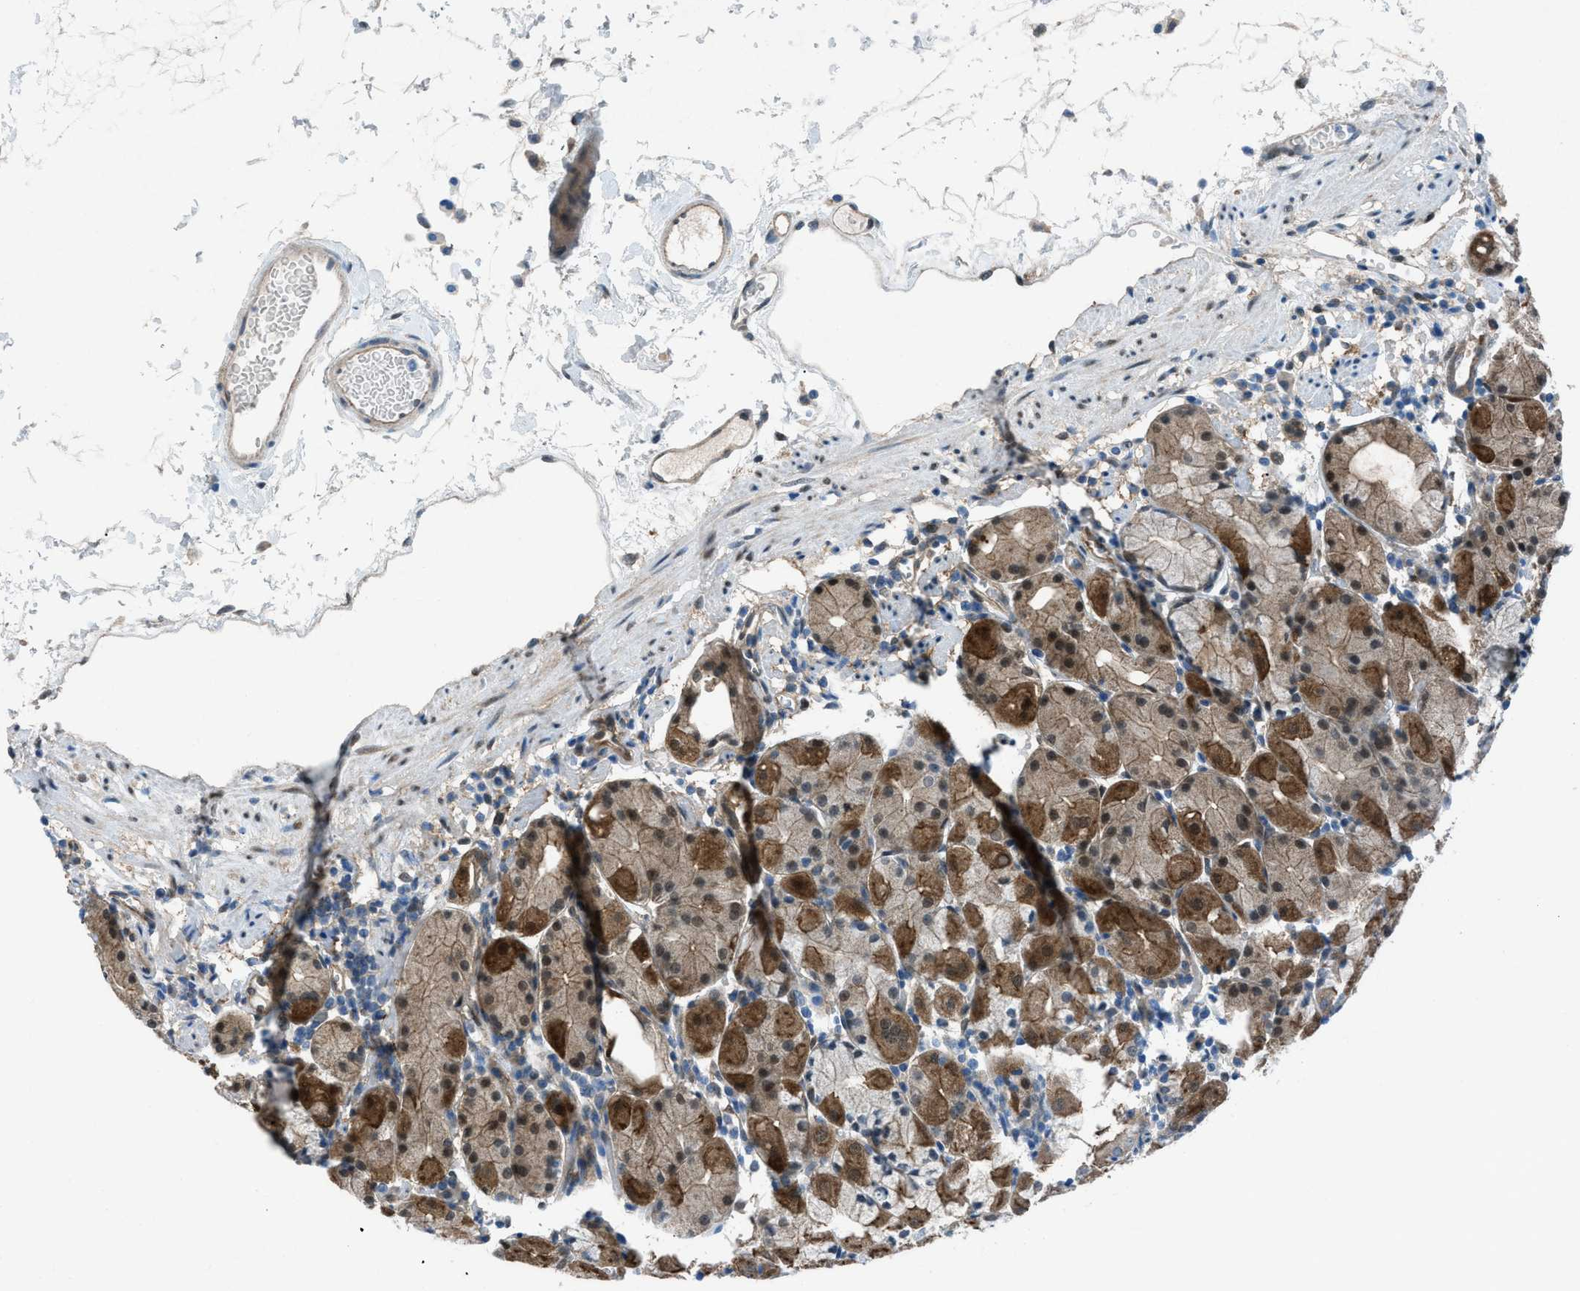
{"staining": {"intensity": "moderate", "quantity": "25%-75%", "location": "cytoplasmic/membranous,nuclear"}, "tissue": "stomach", "cell_type": "Glandular cells", "image_type": "normal", "snomed": [{"axis": "morphology", "description": "Normal tissue, NOS"}, {"axis": "topography", "description": "Stomach"}, {"axis": "topography", "description": "Stomach, lower"}], "caption": "Glandular cells show moderate cytoplasmic/membranous,nuclear expression in about 25%-75% of cells in benign stomach. (DAB IHC, brown staining for protein, blue staining for nuclei).", "gene": "PRKN", "patient": {"sex": "female", "age": 75}}